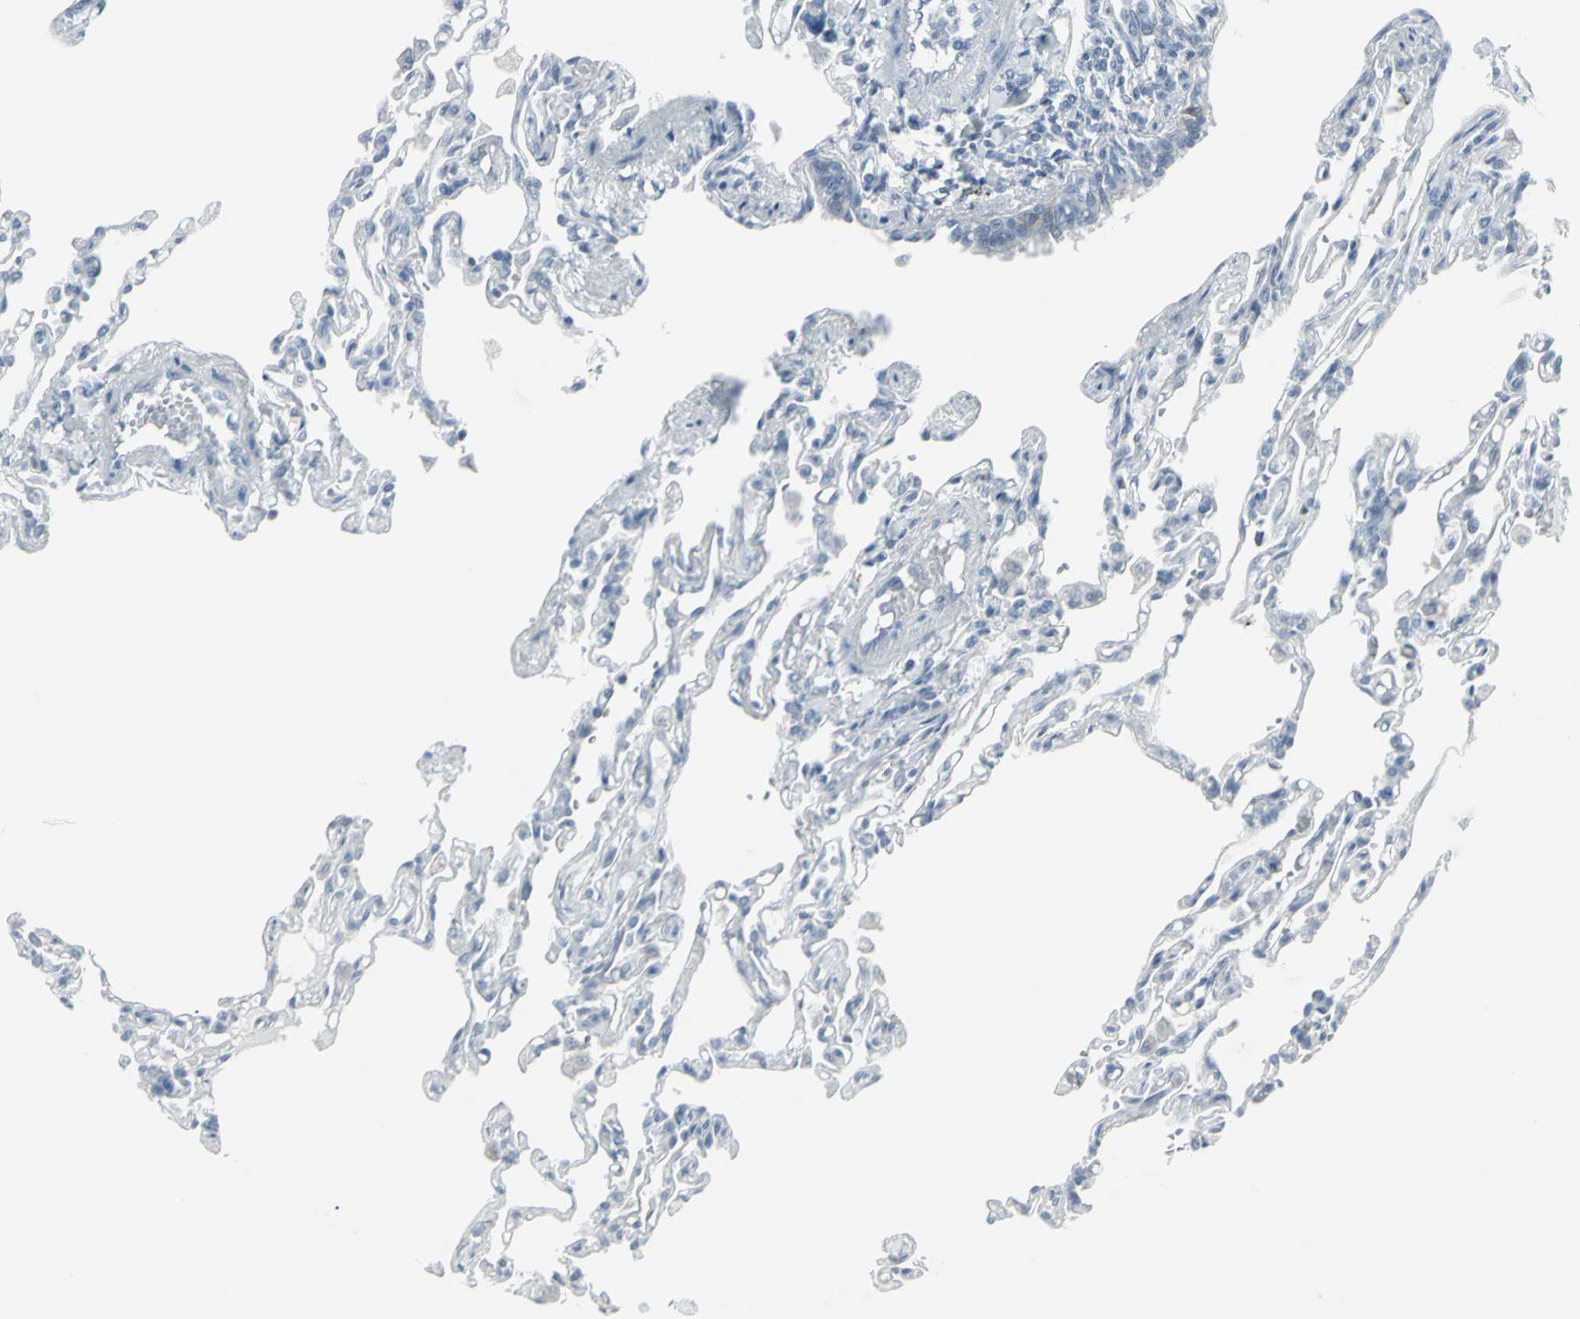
{"staining": {"intensity": "negative", "quantity": "none", "location": "none"}, "tissue": "lung", "cell_type": "Alveolar cells", "image_type": "normal", "snomed": [{"axis": "morphology", "description": "Normal tissue, NOS"}, {"axis": "topography", "description": "Lung"}], "caption": "Protein analysis of normal lung shows no significant positivity in alveolar cells.", "gene": "RAB3A", "patient": {"sex": "male", "age": 21}}